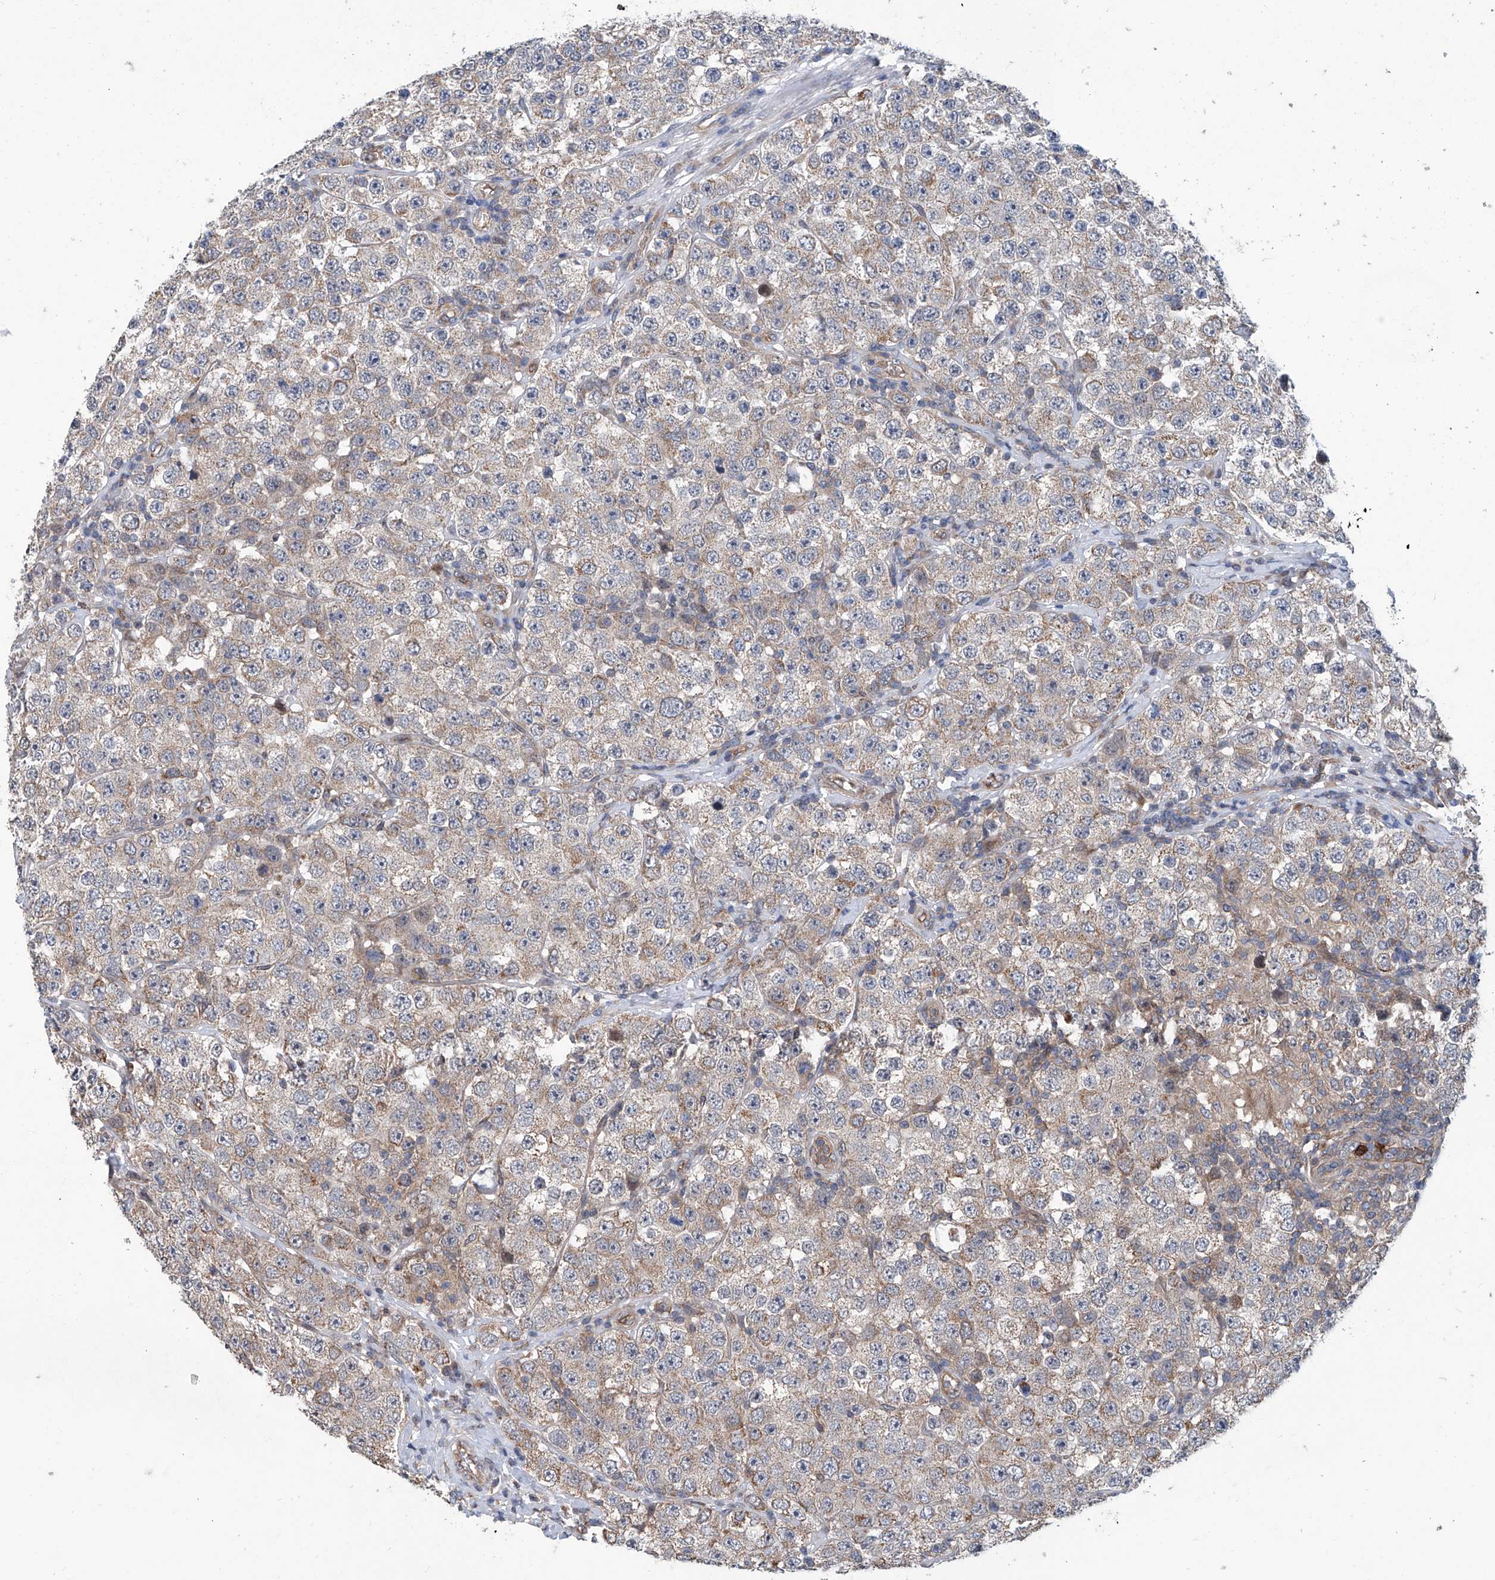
{"staining": {"intensity": "weak", "quantity": "25%-75%", "location": "cytoplasmic/membranous"}, "tissue": "testis cancer", "cell_type": "Tumor cells", "image_type": "cancer", "snomed": [{"axis": "morphology", "description": "Seminoma, NOS"}, {"axis": "topography", "description": "Testis"}], "caption": "Tumor cells display weak cytoplasmic/membranous expression in approximately 25%-75% of cells in seminoma (testis).", "gene": "EIF2D", "patient": {"sex": "male", "age": 28}}